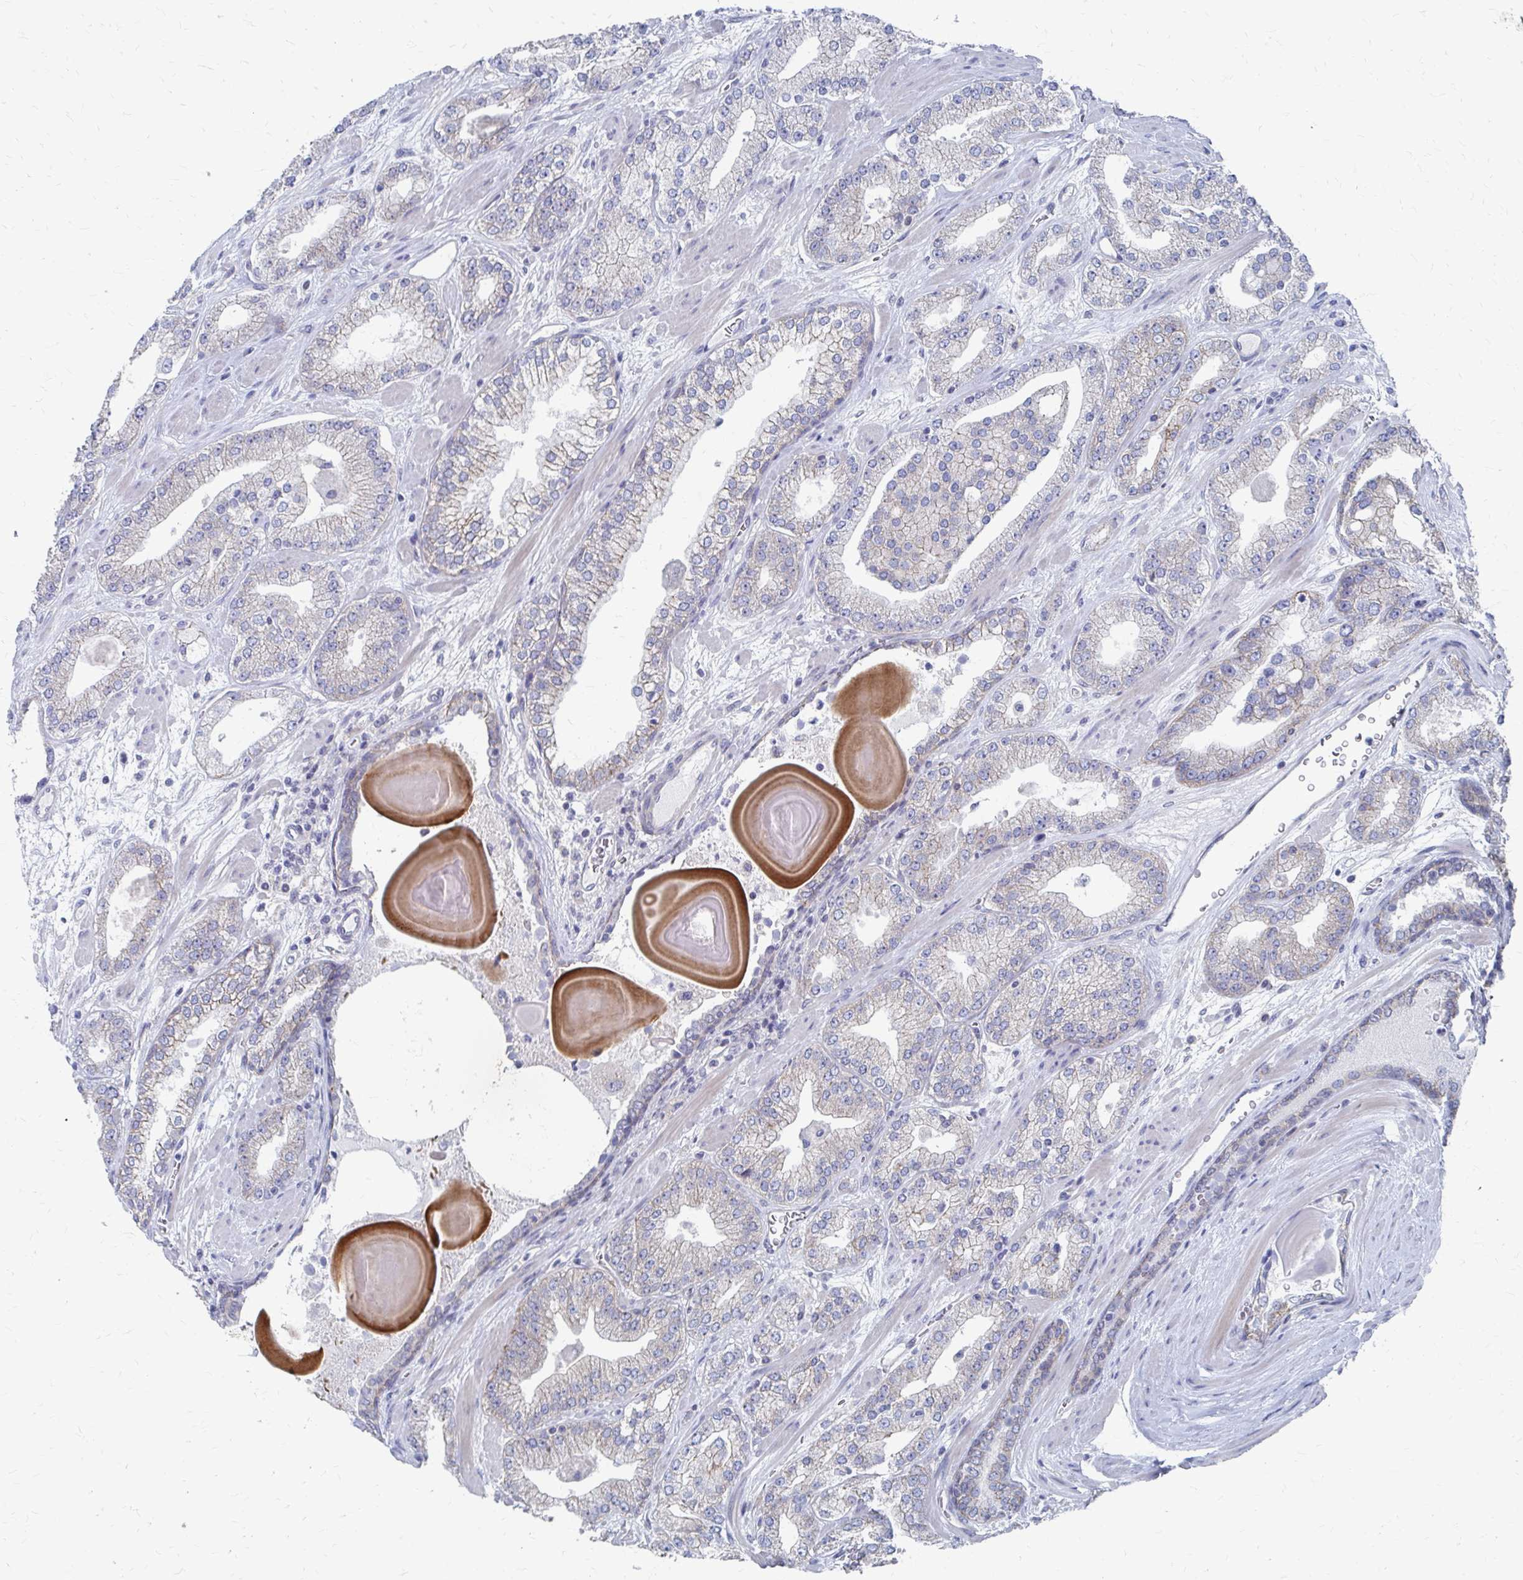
{"staining": {"intensity": "weak", "quantity": "<25%", "location": "cytoplasmic/membranous"}, "tissue": "prostate cancer", "cell_type": "Tumor cells", "image_type": "cancer", "snomed": [{"axis": "morphology", "description": "Adenocarcinoma, High grade"}, {"axis": "topography", "description": "Prostate"}], "caption": "This is an immunohistochemistry photomicrograph of human high-grade adenocarcinoma (prostate). There is no staining in tumor cells.", "gene": "PLEKHG7", "patient": {"sex": "male", "age": 64}}